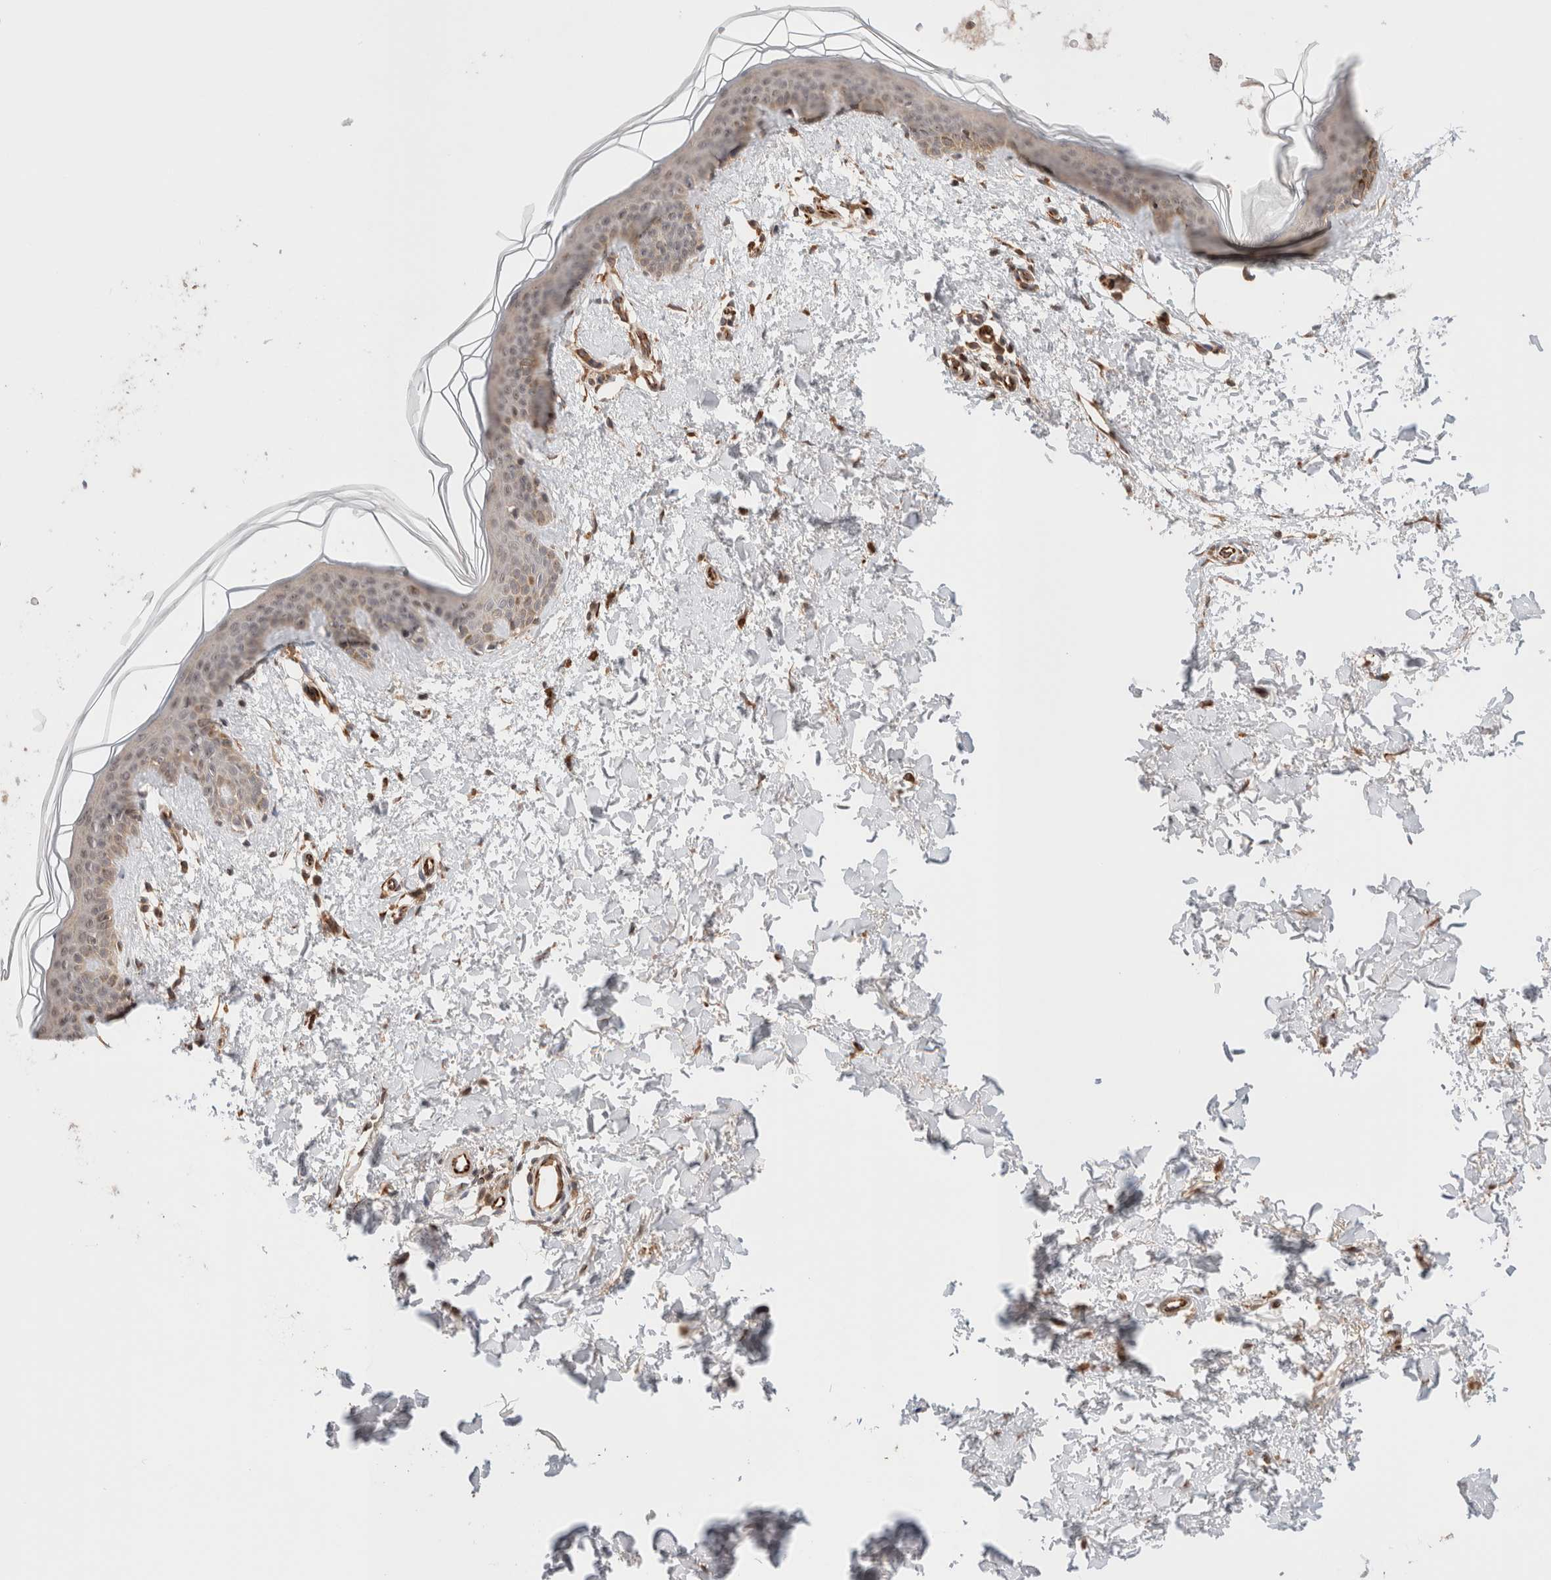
{"staining": {"intensity": "moderate", "quantity": ">75%", "location": "cytoplasmic/membranous"}, "tissue": "skin", "cell_type": "Fibroblasts", "image_type": "normal", "snomed": [{"axis": "morphology", "description": "Normal tissue, NOS"}, {"axis": "topography", "description": "Skin"}], "caption": "High-magnification brightfield microscopy of benign skin stained with DAB (brown) and counterstained with hematoxylin (blue). fibroblasts exhibit moderate cytoplasmic/membranous staining is seen in about>75% of cells.", "gene": "SIKE1", "patient": {"sex": "female", "age": 46}}